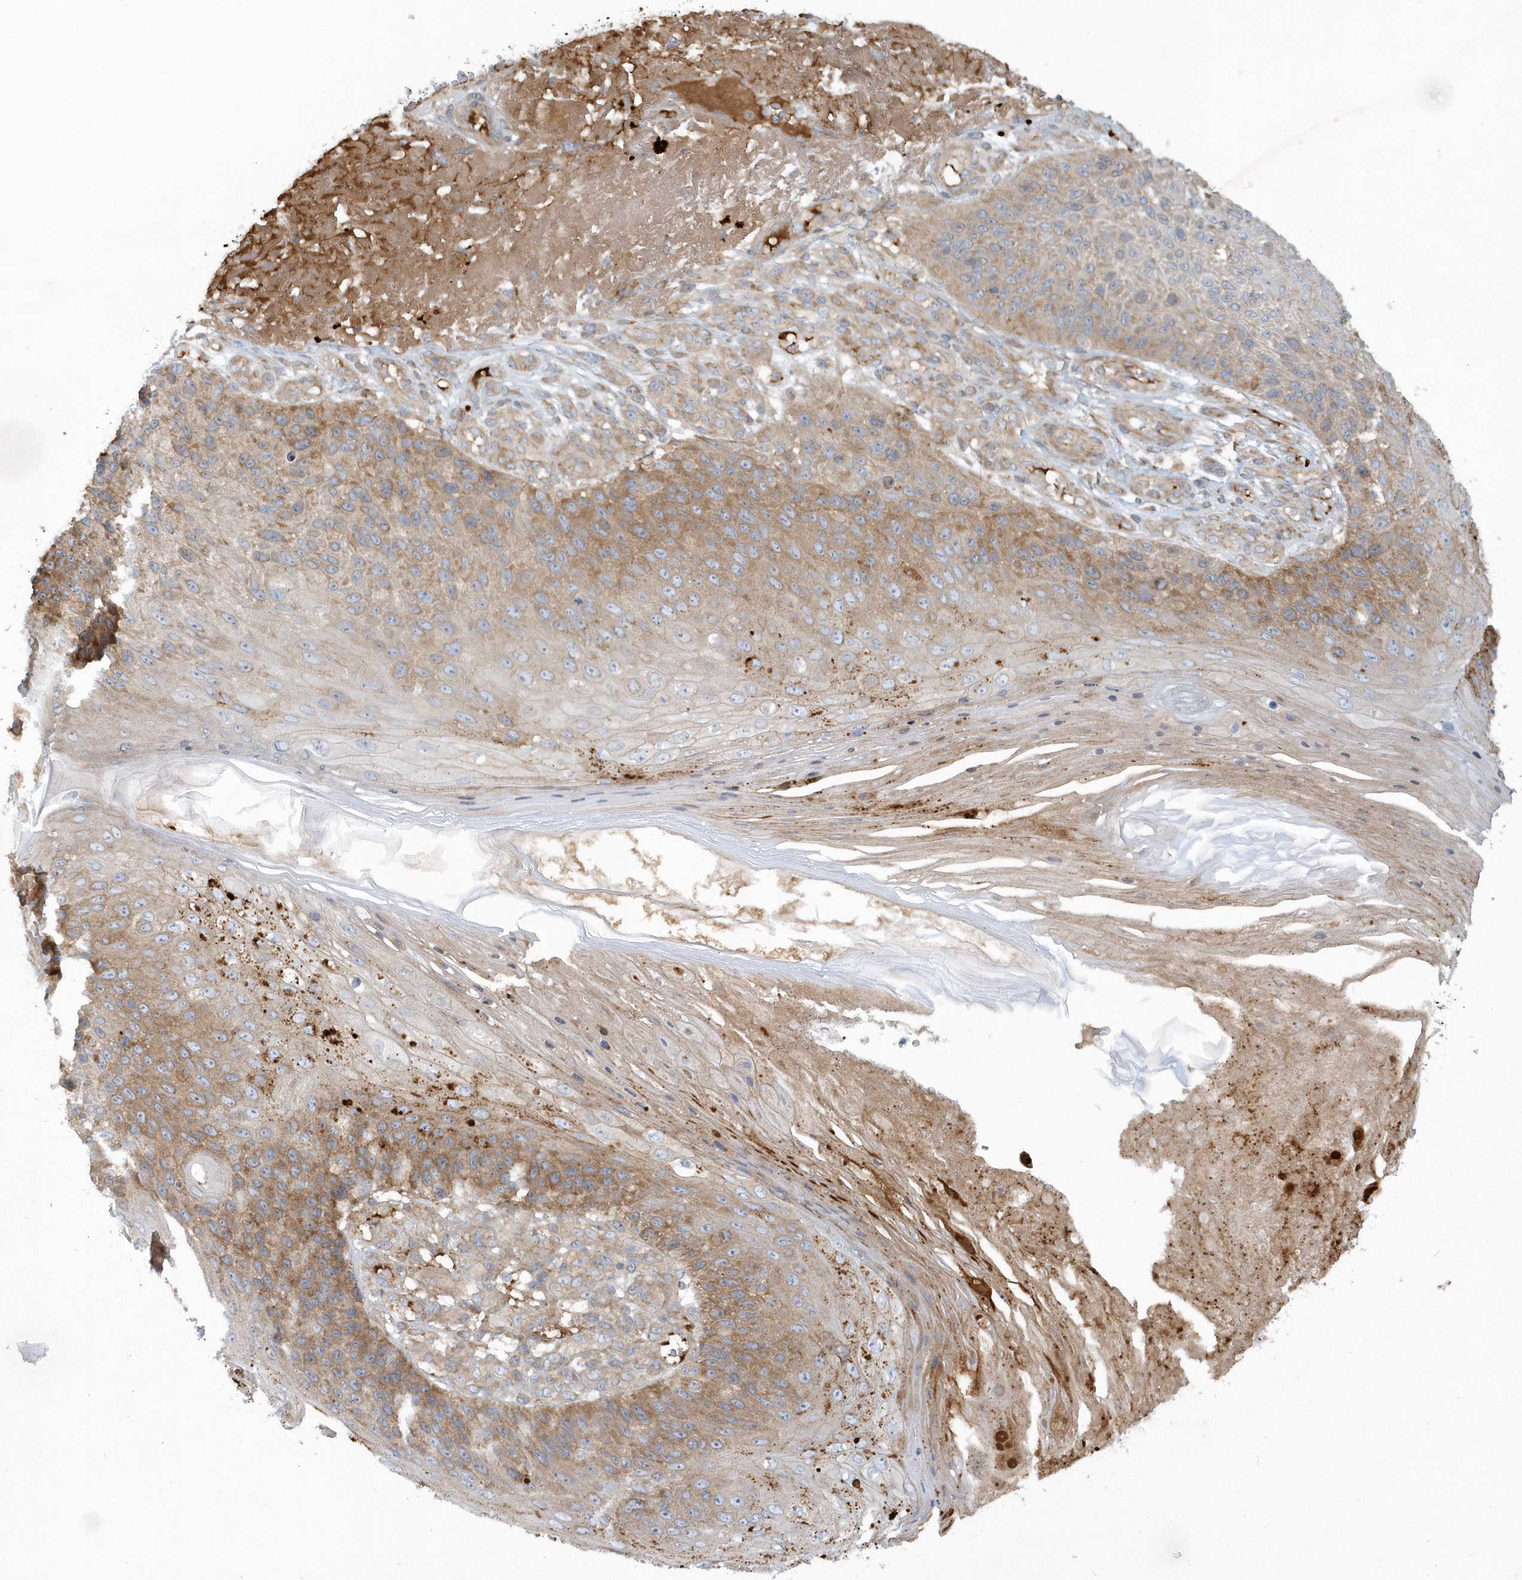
{"staining": {"intensity": "moderate", "quantity": ">75%", "location": "cytoplasmic/membranous"}, "tissue": "skin cancer", "cell_type": "Tumor cells", "image_type": "cancer", "snomed": [{"axis": "morphology", "description": "Squamous cell carcinoma, NOS"}, {"axis": "topography", "description": "Skin"}], "caption": "Skin squamous cell carcinoma stained for a protein (brown) demonstrates moderate cytoplasmic/membranous positive staining in approximately >75% of tumor cells.", "gene": "CNOT10", "patient": {"sex": "female", "age": 88}}